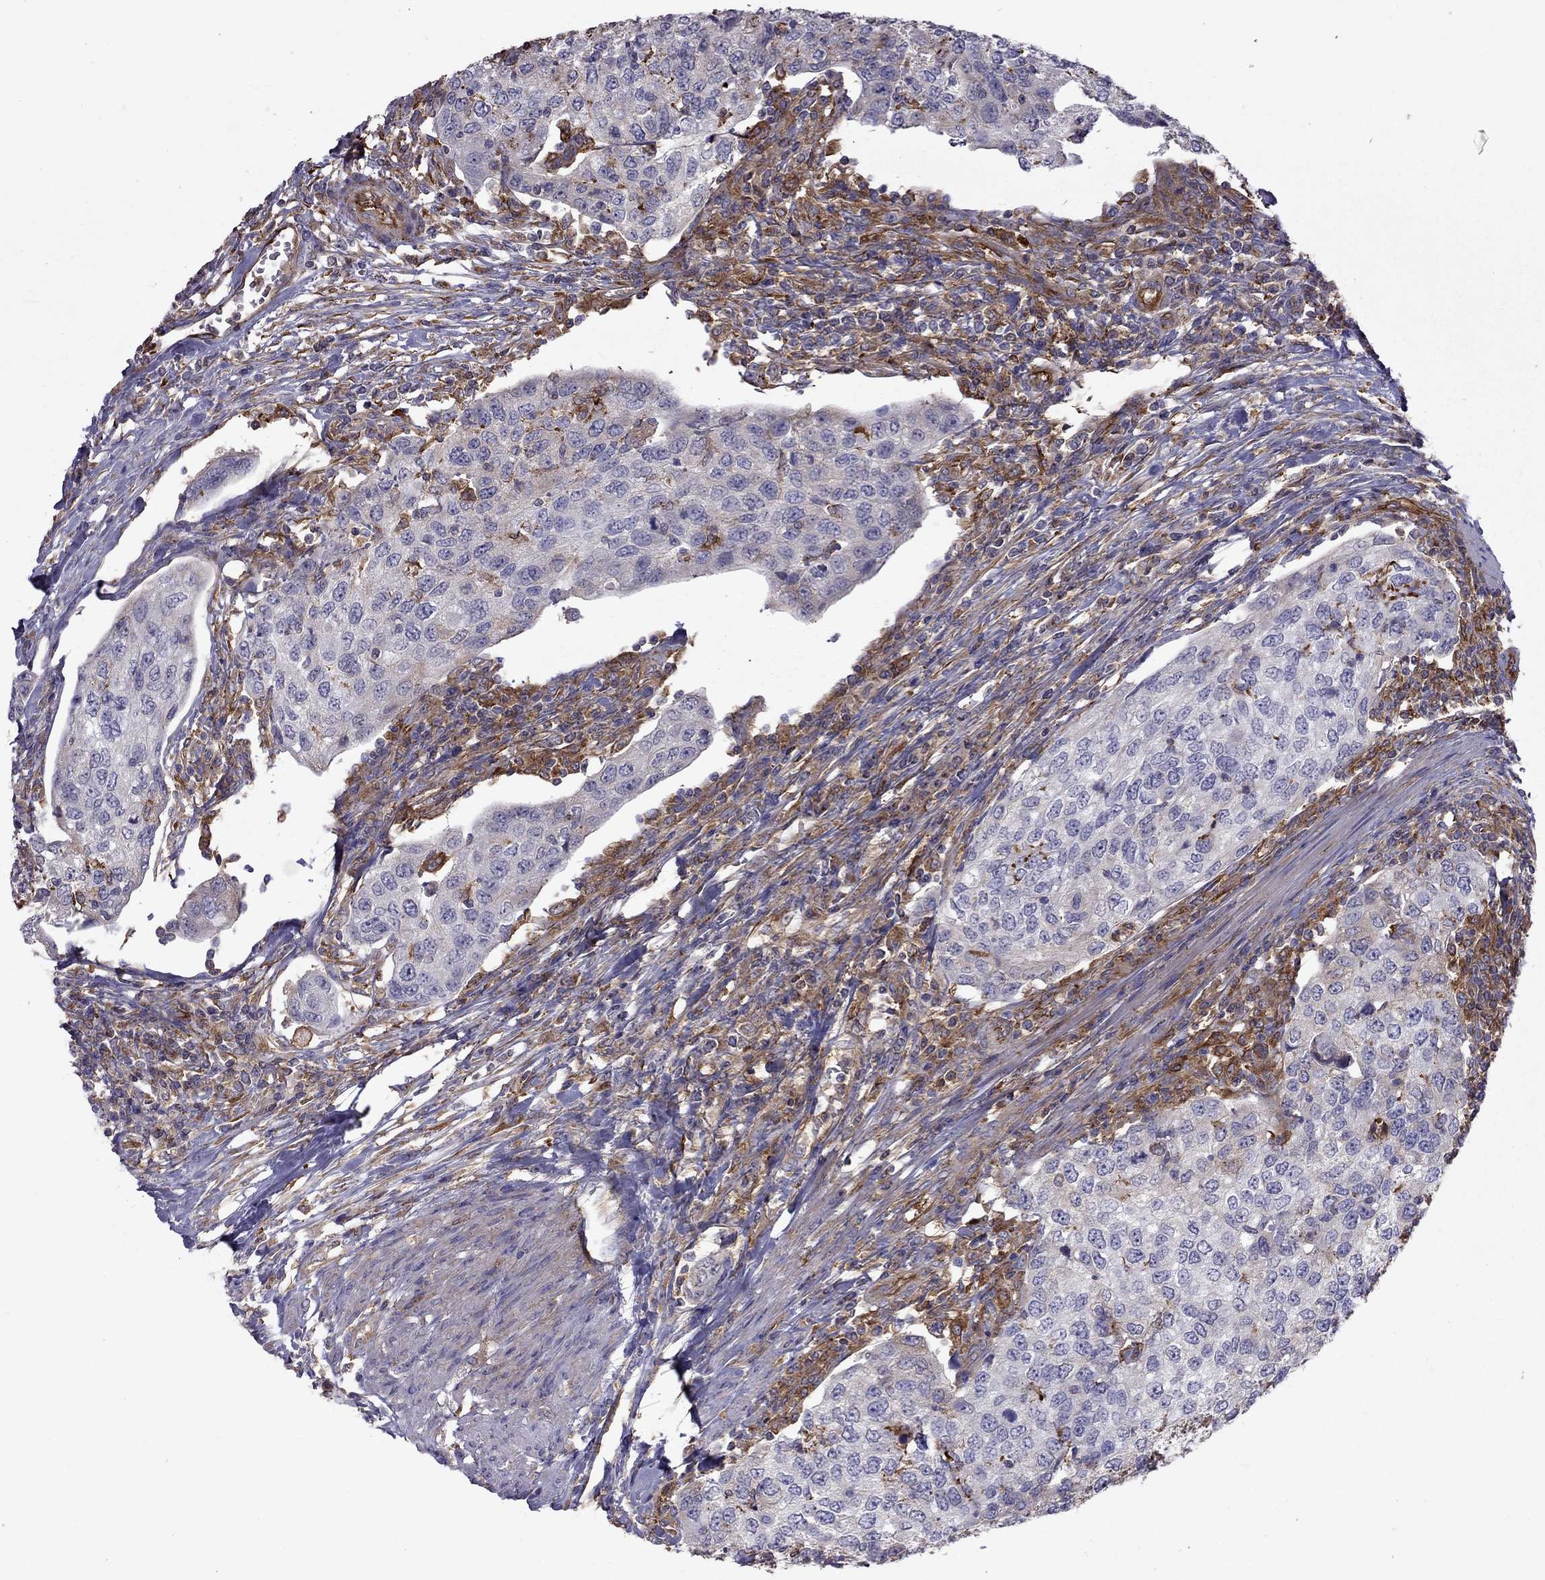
{"staining": {"intensity": "negative", "quantity": "none", "location": "none"}, "tissue": "urothelial cancer", "cell_type": "Tumor cells", "image_type": "cancer", "snomed": [{"axis": "morphology", "description": "Urothelial carcinoma, High grade"}, {"axis": "topography", "description": "Urinary bladder"}], "caption": "The IHC image has no significant positivity in tumor cells of high-grade urothelial carcinoma tissue. (DAB immunohistochemistry (IHC), high magnification).", "gene": "EIF4E3", "patient": {"sex": "female", "age": 78}}